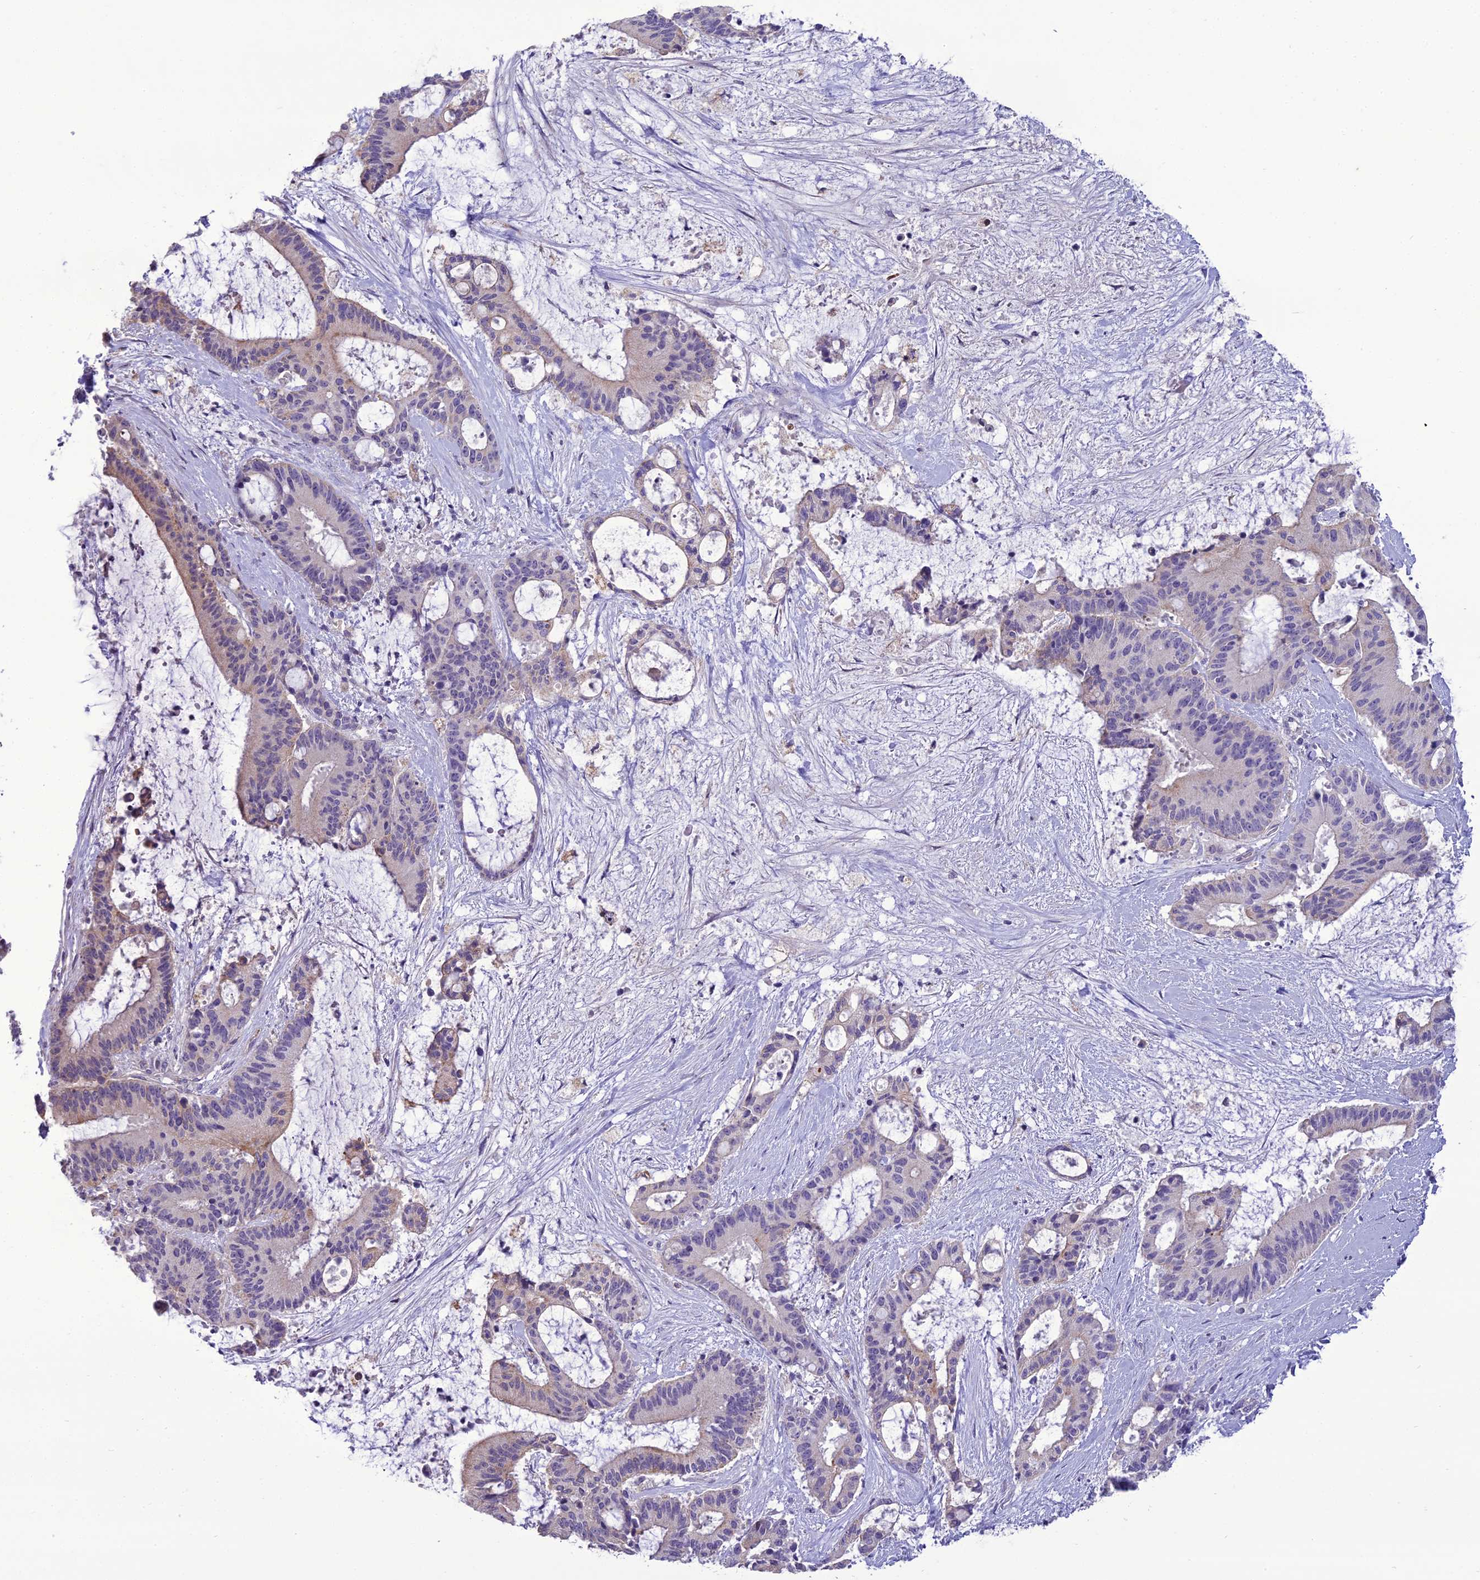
{"staining": {"intensity": "weak", "quantity": "<25%", "location": "cytoplasmic/membranous"}, "tissue": "liver cancer", "cell_type": "Tumor cells", "image_type": "cancer", "snomed": [{"axis": "morphology", "description": "Normal tissue, NOS"}, {"axis": "morphology", "description": "Cholangiocarcinoma"}, {"axis": "topography", "description": "Liver"}, {"axis": "topography", "description": "Peripheral nerve tissue"}], "caption": "Image shows no significant protein staining in tumor cells of liver cholangiocarcinoma.", "gene": "SCRT1", "patient": {"sex": "female", "age": 73}}